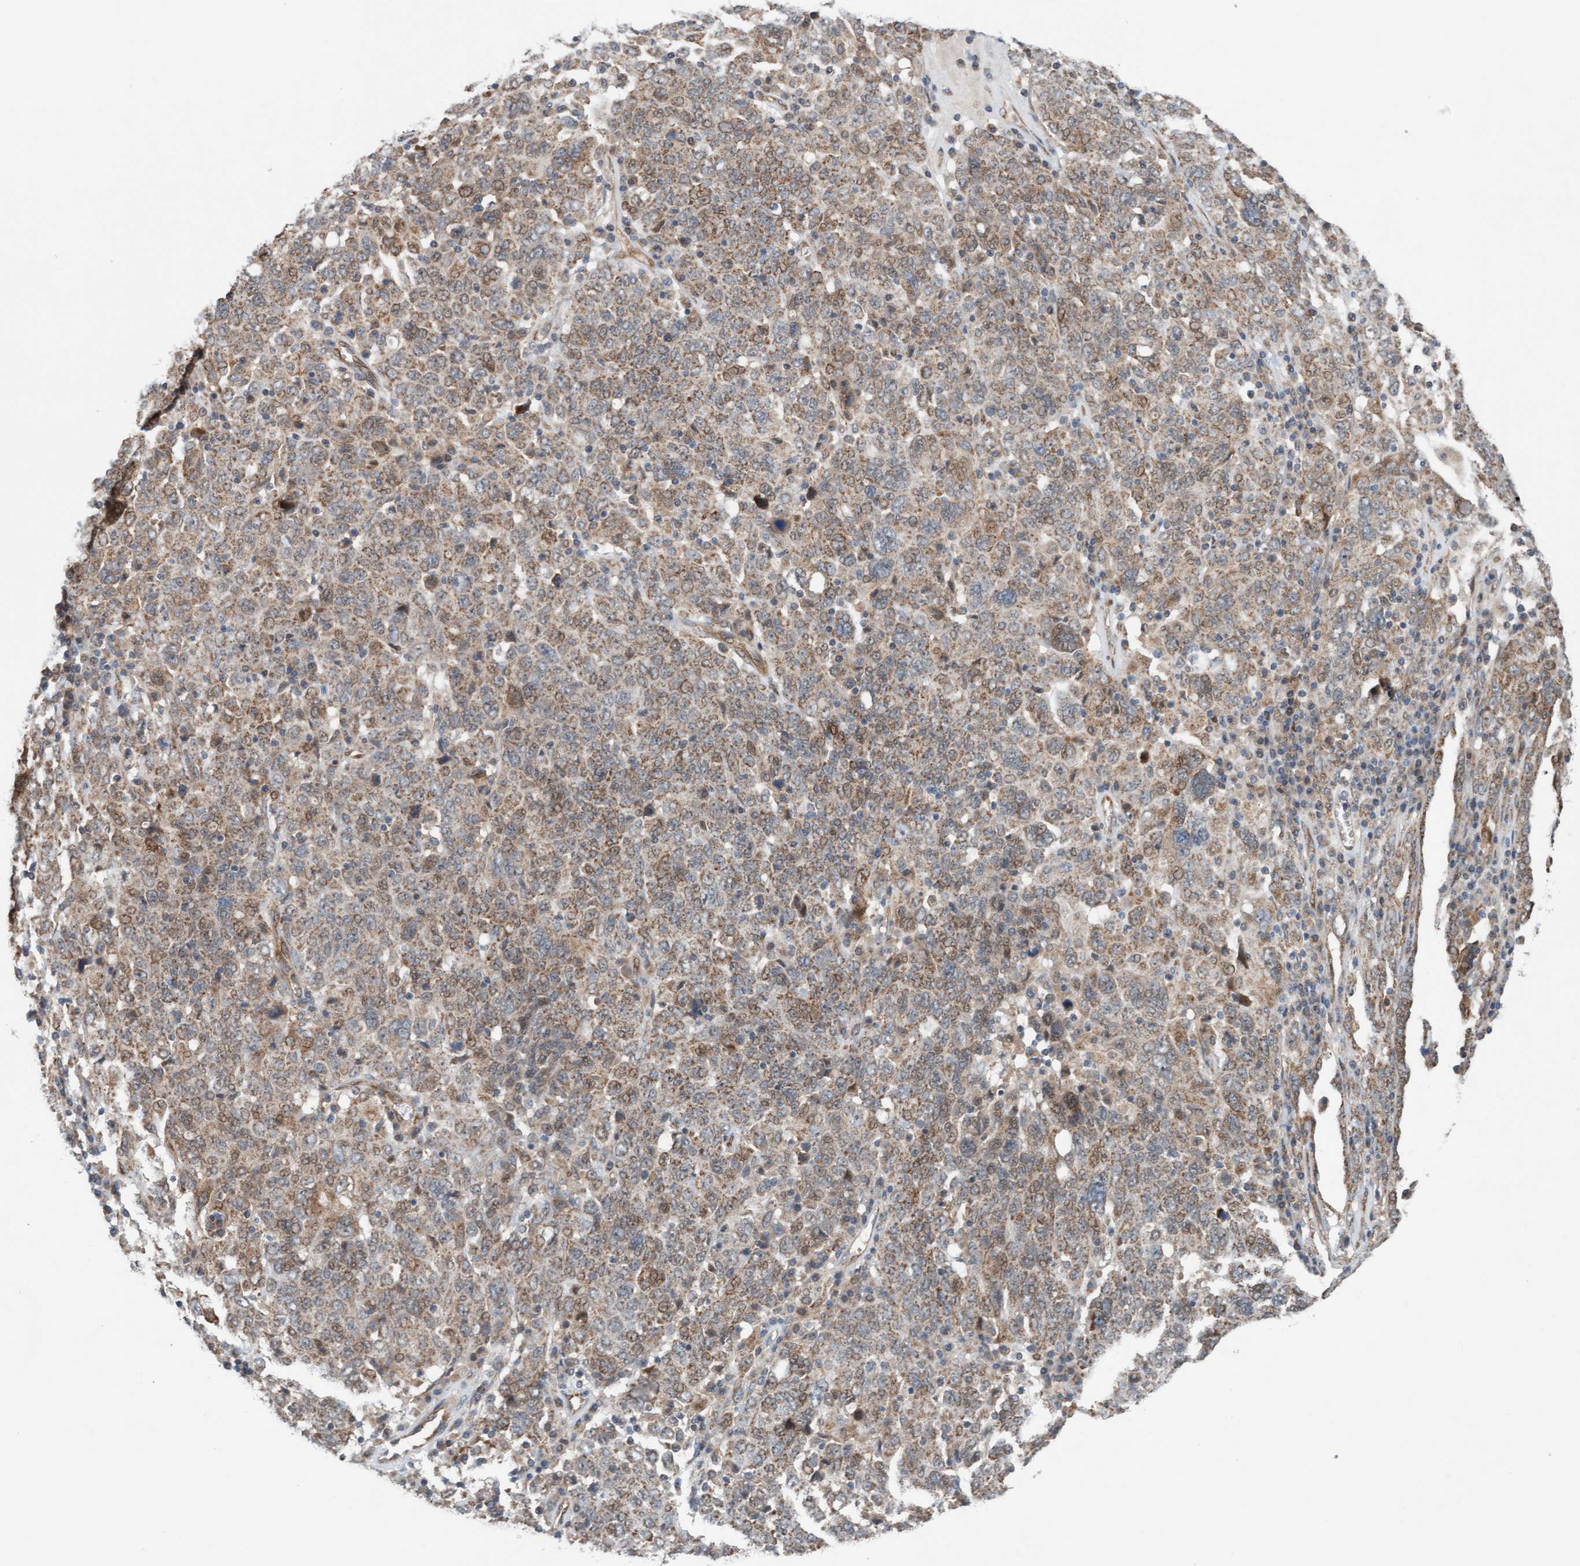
{"staining": {"intensity": "moderate", "quantity": ">75%", "location": "cytoplasmic/membranous"}, "tissue": "ovarian cancer", "cell_type": "Tumor cells", "image_type": "cancer", "snomed": [{"axis": "morphology", "description": "Carcinoma, endometroid"}, {"axis": "topography", "description": "Ovary"}], "caption": "IHC image of human ovarian cancer (endometroid carcinoma) stained for a protein (brown), which displays medium levels of moderate cytoplasmic/membranous positivity in approximately >75% of tumor cells.", "gene": "ZNF566", "patient": {"sex": "female", "age": 62}}